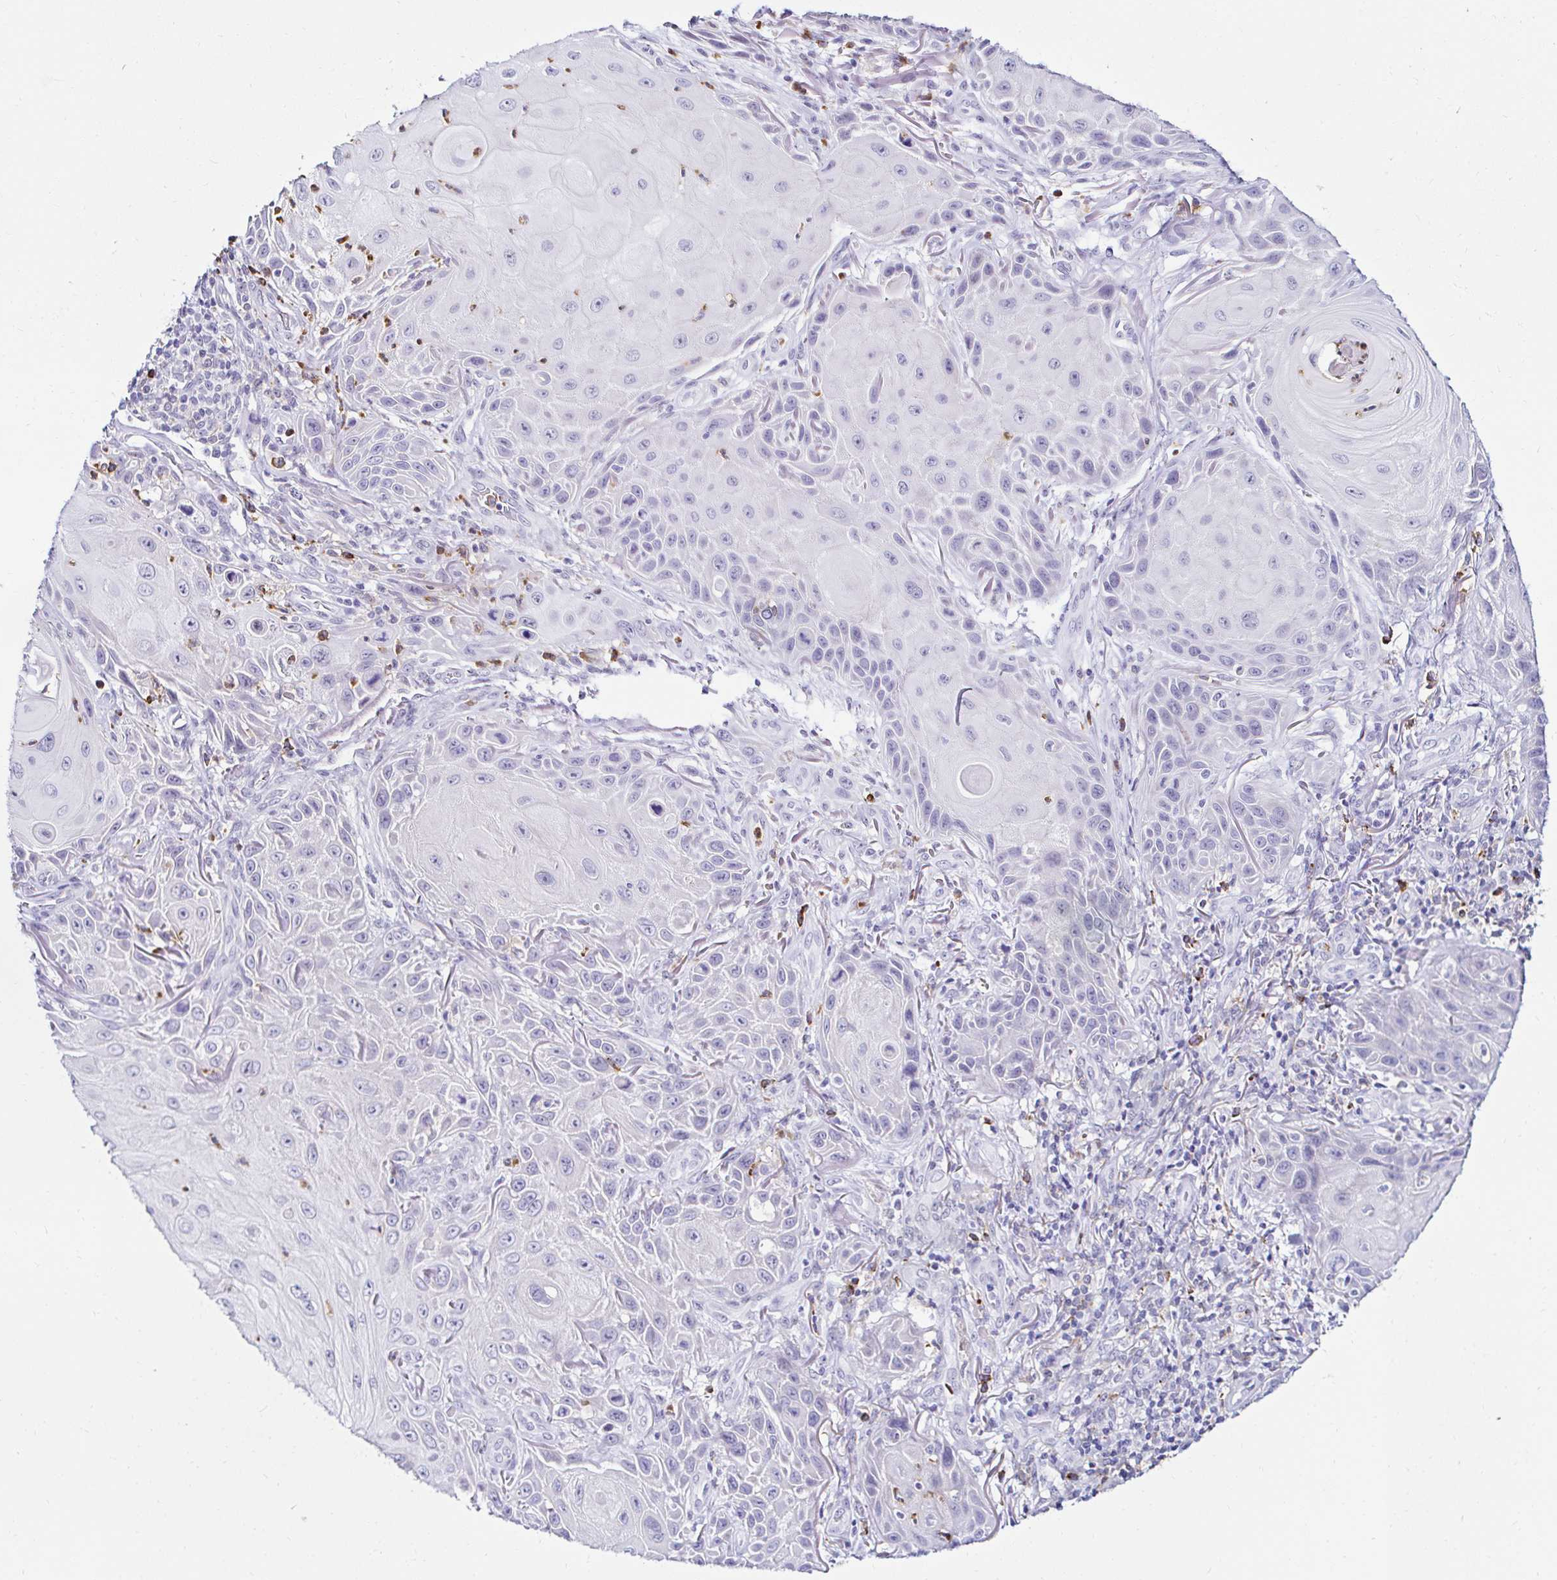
{"staining": {"intensity": "negative", "quantity": "none", "location": "none"}, "tissue": "skin cancer", "cell_type": "Tumor cells", "image_type": "cancer", "snomed": [{"axis": "morphology", "description": "Squamous cell carcinoma, NOS"}, {"axis": "topography", "description": "Skin"}], "caption": "An immunohistochemistry (IHC) photomicrograph of skin squamous cell carcinoma is shown. There is no staining in tumor cells of skin squamous cell carcinoma.", "gene": "CYBB", "patient": {"sex": "female", "age": 94}}